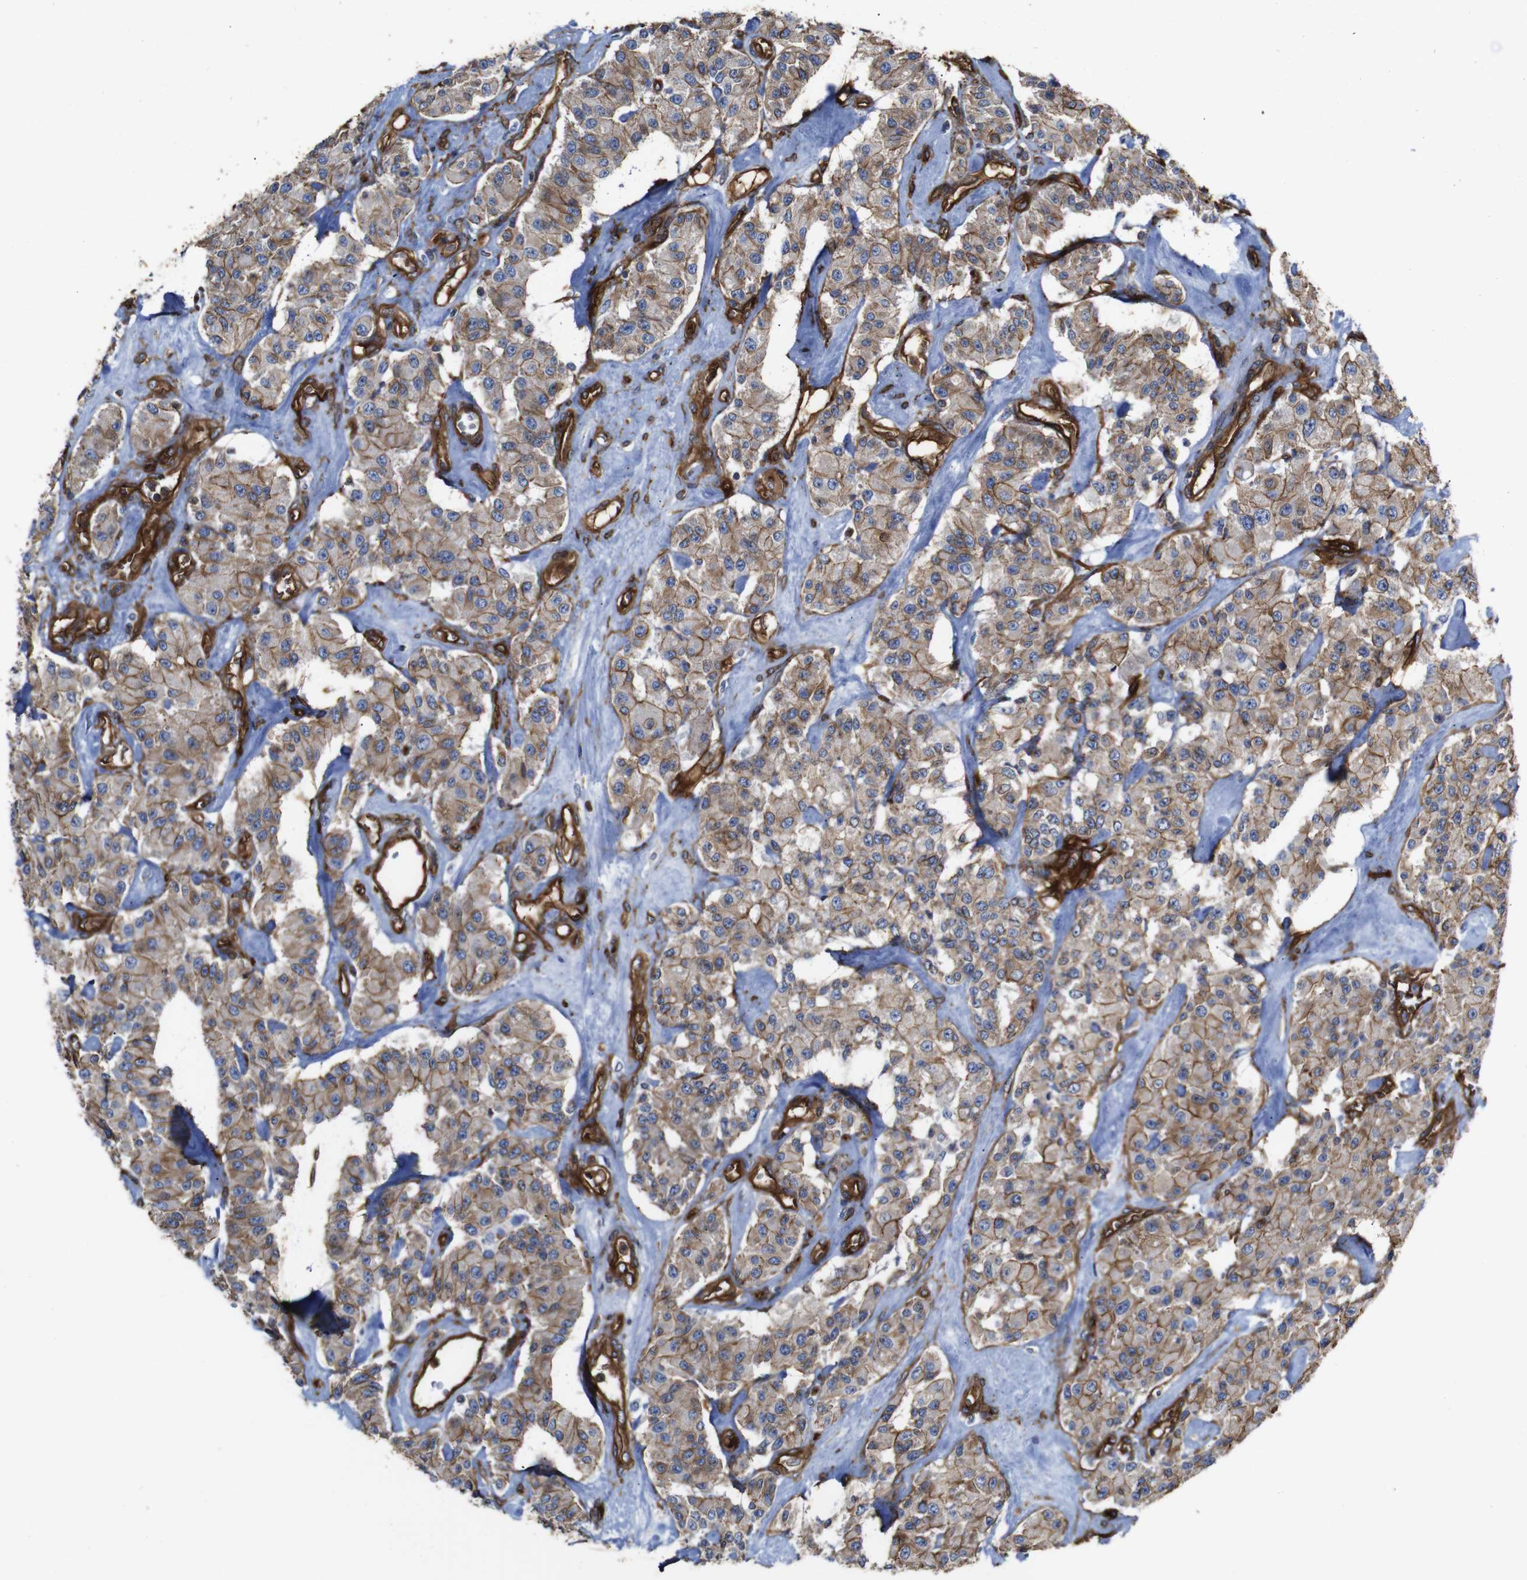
{"staining": {"intensity": "moderate", "quantity": "25%-75%", "location": "cytoplasmic/membranous"}, "tissue": "carcinoid", "cell_type": "Tumor cells", "image_type": "cancer", "snomed": [{"axis": "morphology", "description": "Carcinoid, malignant, NOS"}, {"axis": "topography", "description": "Pancreas"}], "caption": "Approximately 25%-75% of tumor cells in carcinoid exhibit moderate cytoplasmic/membranous protein staining as visualized by brown immunohistochemical staining.", "gene": "SPTBN1", "patient": {"sex": "male", "age": 41}}